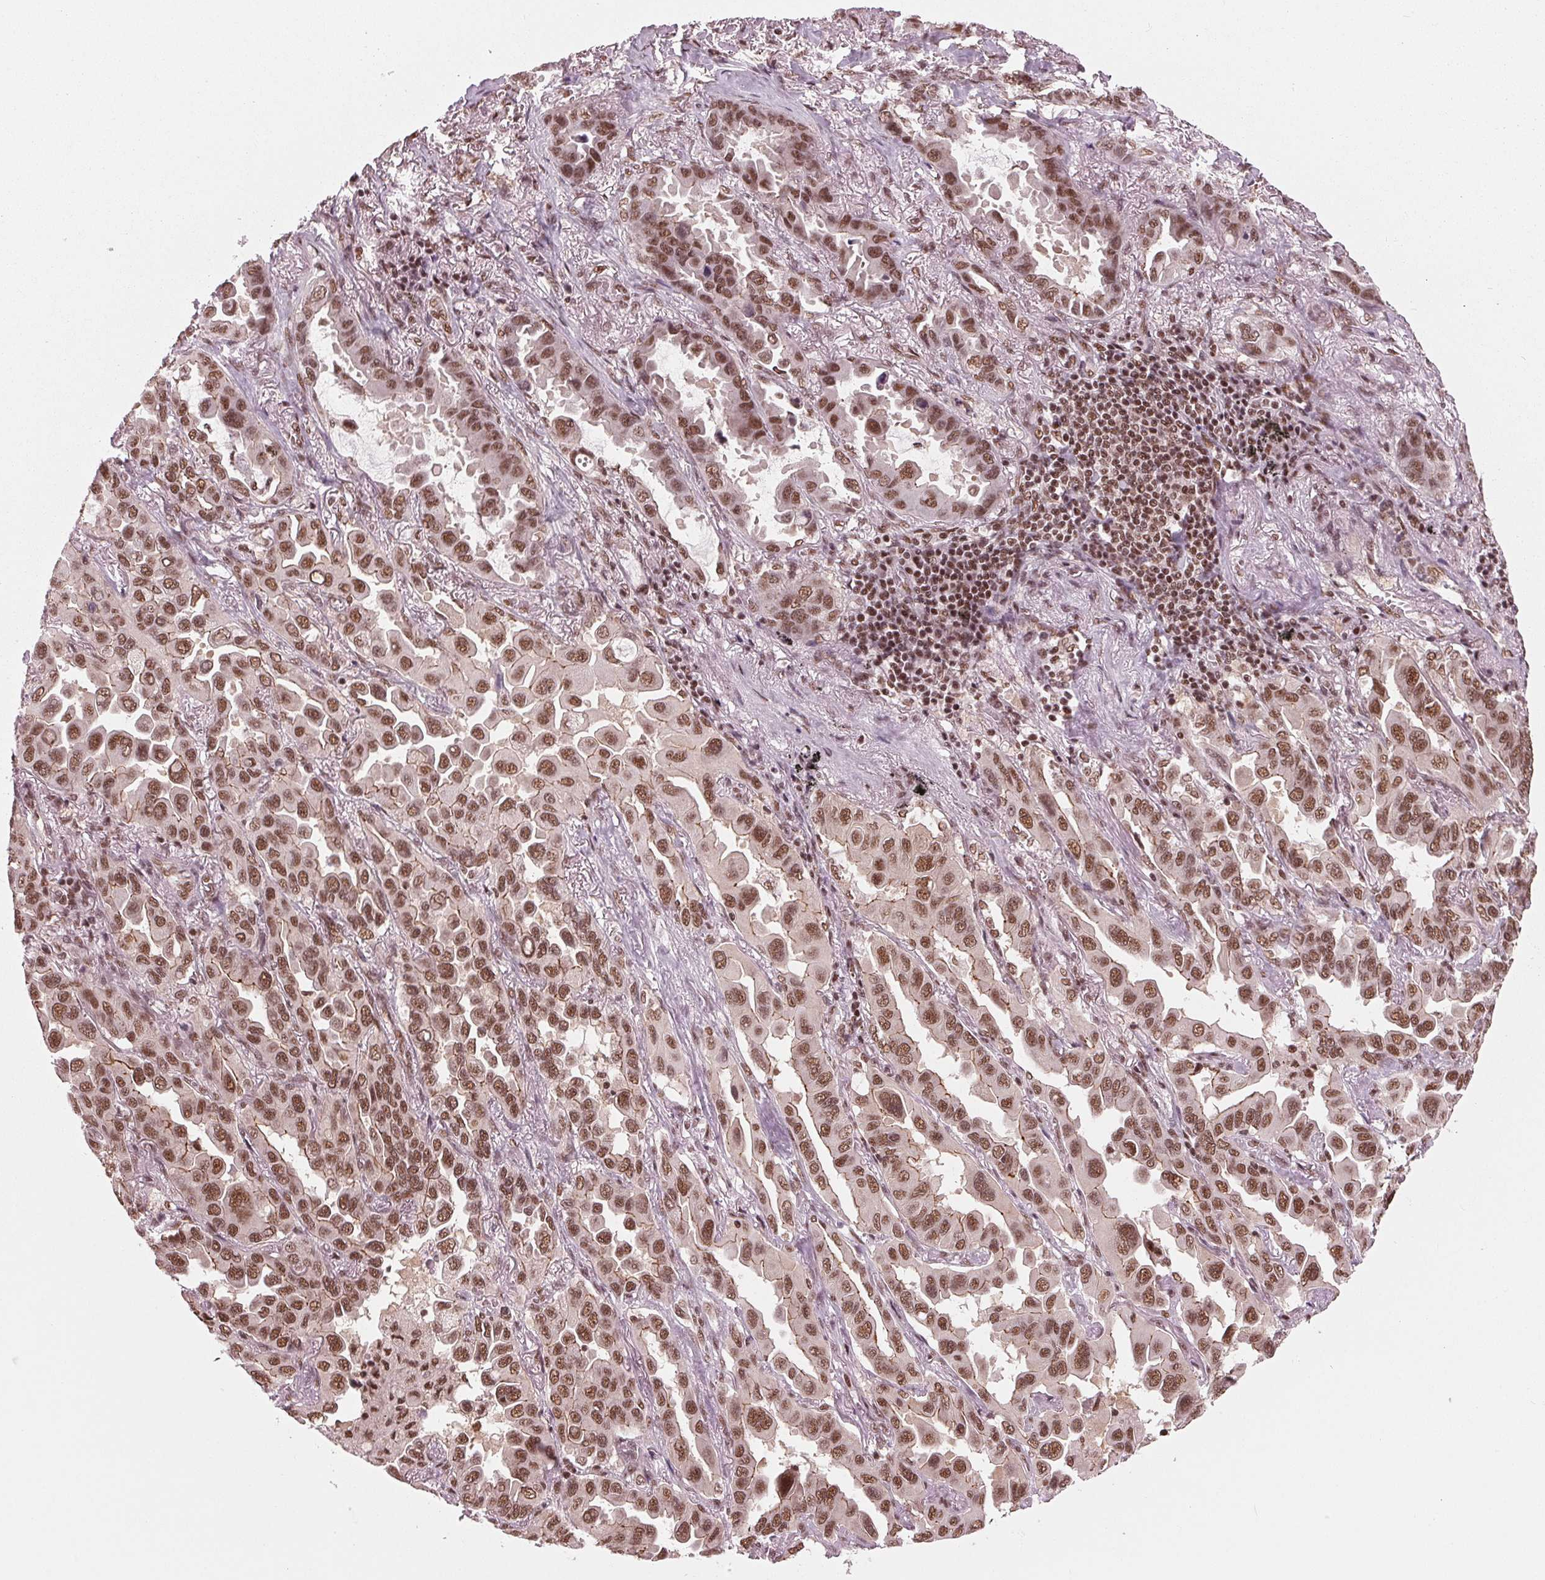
{"staining": {"intensity": "moderate", "quantity": ">75%", "location": "nuclear"}, "tissue": "lung cancer", "cell_type": "Tumor cells", "image_type": "cancer", "snomed": [{"axis": "morphology", "description": "Adenocarcinoma, NOS"}, {"axis": "topography", "description": "Lung"}], "caption": "Protein staining by IHC exhibits moderate nuclear positivity in approximately >75% of tumor cells in lung cancer (adenocarcinoma).", "gene": "LSM2", "patient": {"sex": "male", "age": 64}}